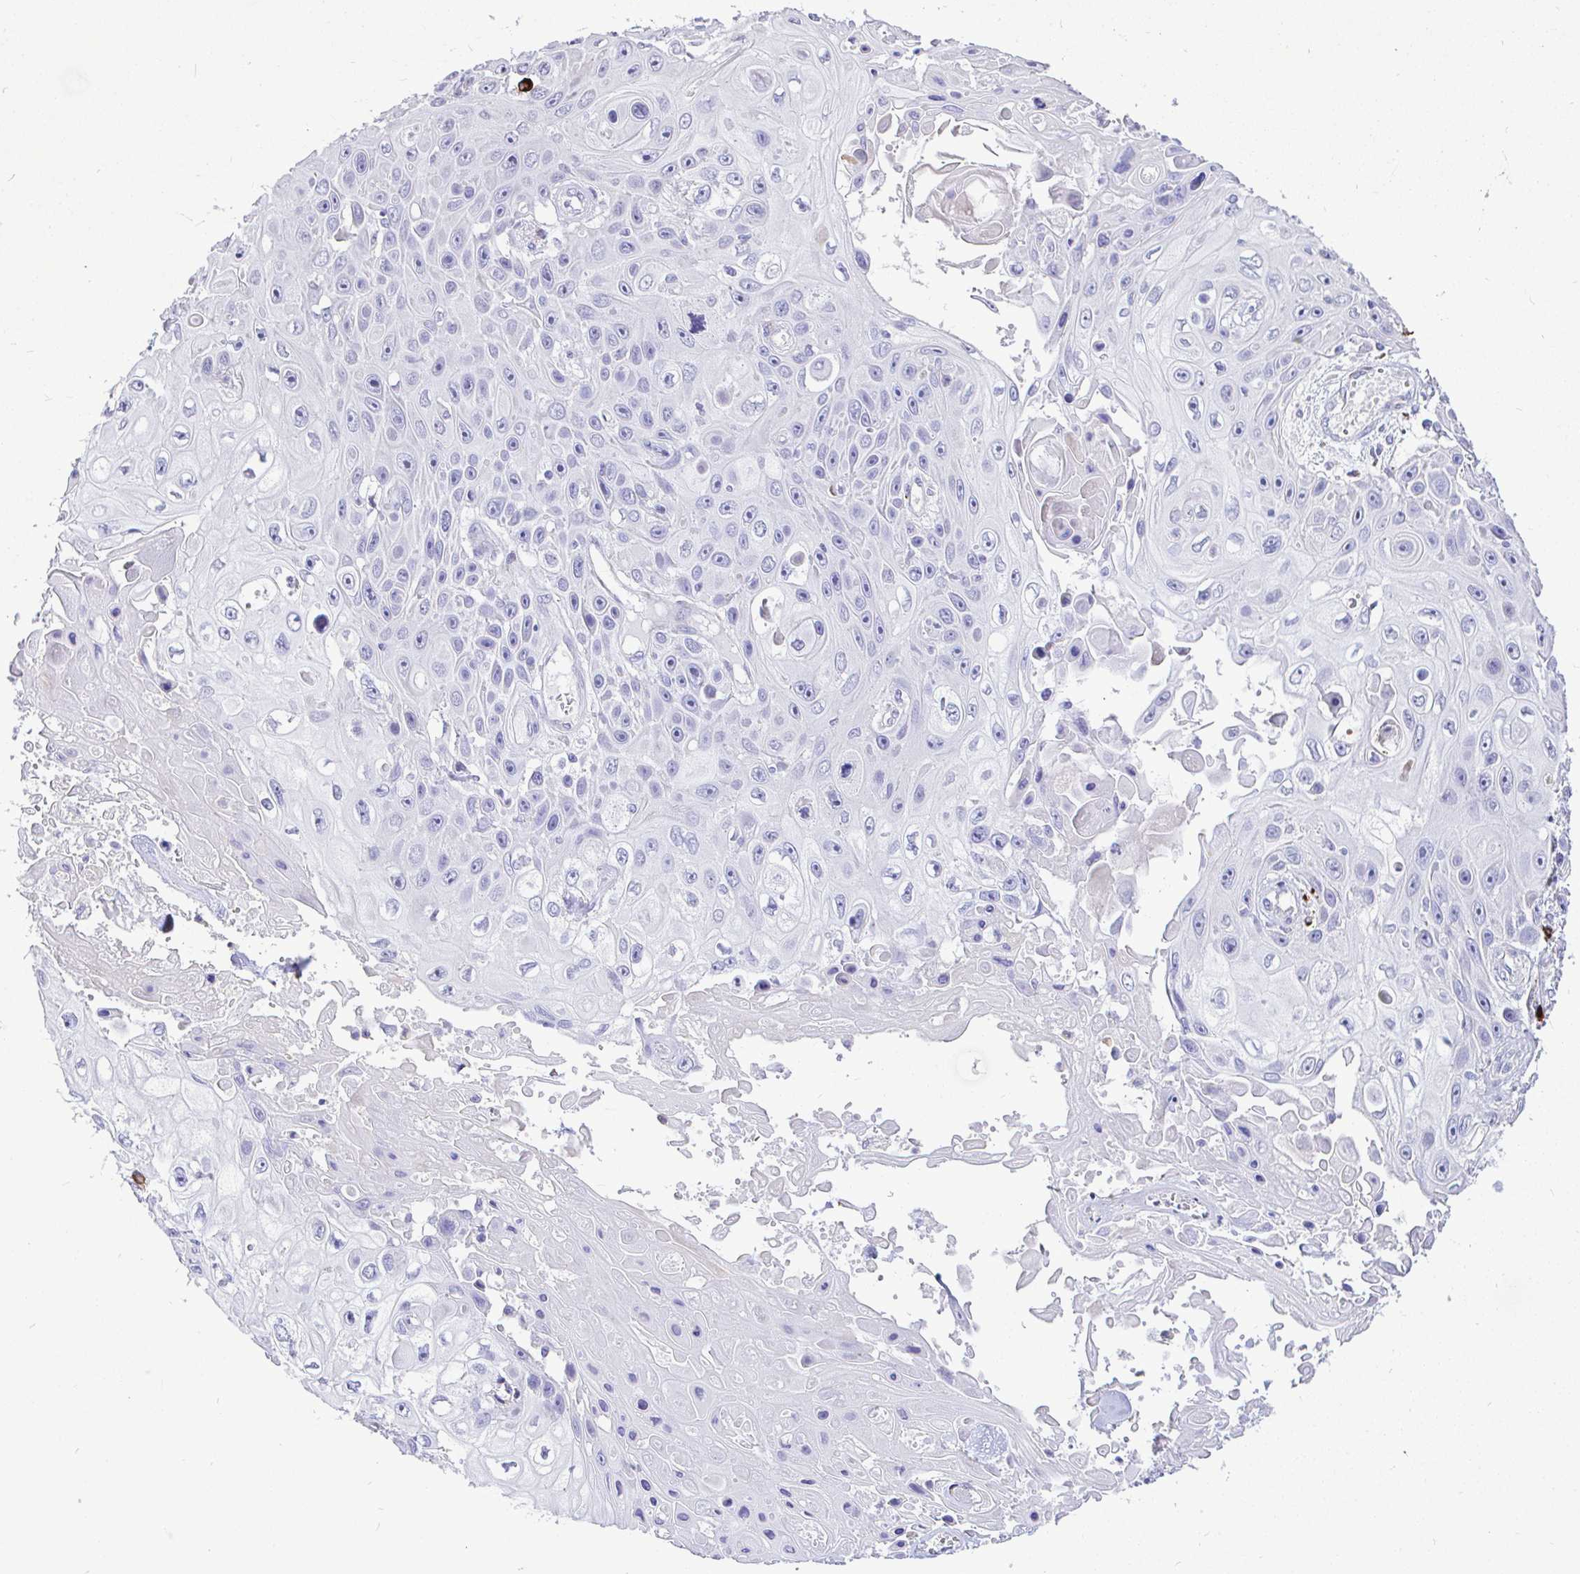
{"staining": {"intensity": "negative", "quantity": "none", "location": "none"}, "tissue": "skin cancer", "cell_type": "Tumor cells", "image_type": "cancer", "snomed": [{"axis": "morphology", "description": "Squamous cell carcinoma, NOS"}, {"axis": "topography", "description": "Skin"}], "caption": "High magnification brightfield microscopy of skin cancer (squamous cell carcinoma) stained with DAB (3,3'-diaminobenzidine) (brown) and counterstained with hematoxylin (blue): tumor cells show no significant staining.", "gene": "CCDC62", "patient": {"sex": "male", "age": 82}}